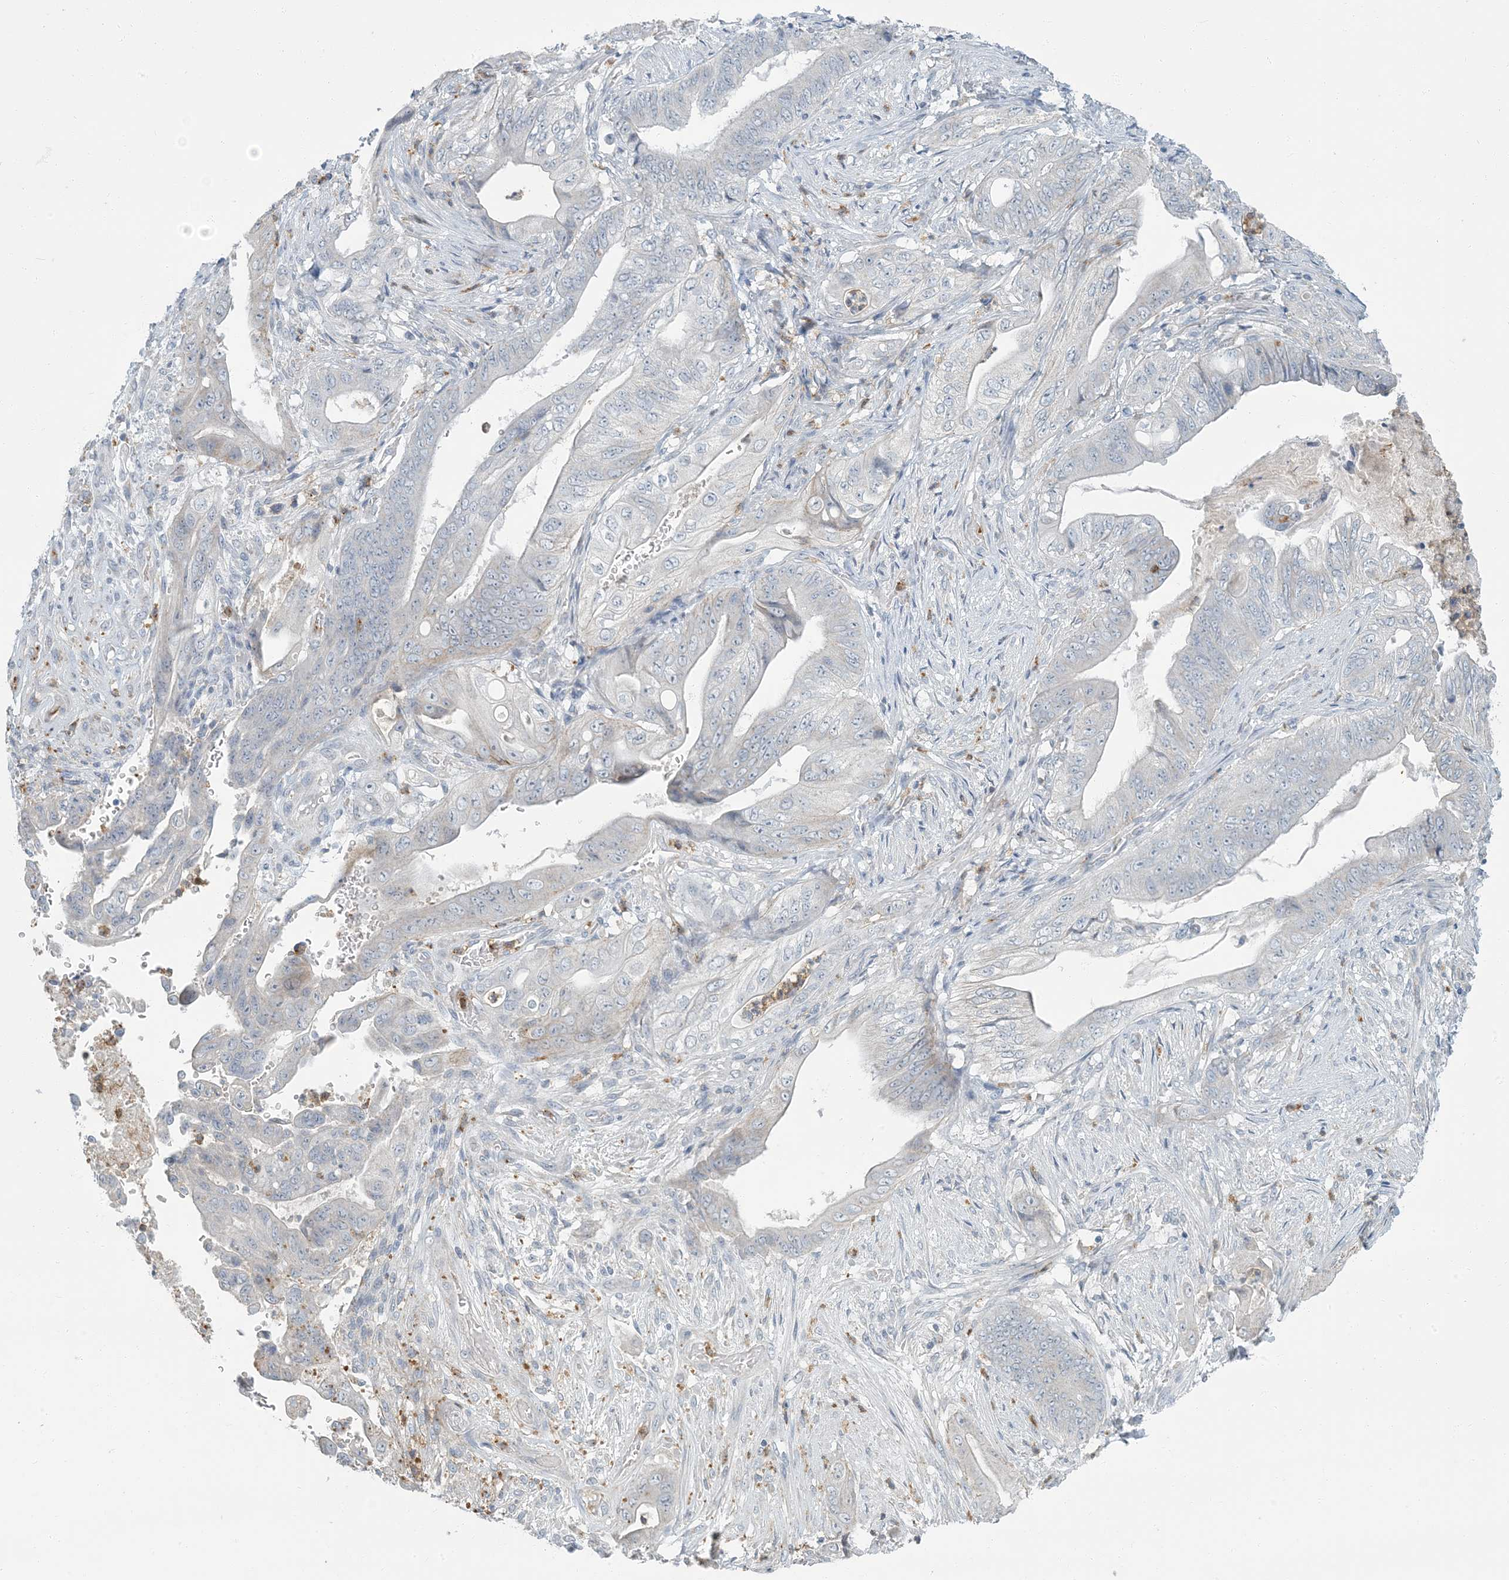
{"staining": {"intensity": "negative", "quantity": "none", "location": "none"}, "tissue": "stomach cancer", "cell_type": "Tumor cells", "image_type": "cancer", "snomed": [{"axis": "morphology", "description": "Adenocarcinoma, NOS"}, {"axis": "topography", "description": "Stomach"}], "caption": "There is no significant staining in tumor cells of stomach adenocarcinoma.", "gene": "EPHA4", "patient": {"sex": "female", "age": 73}}